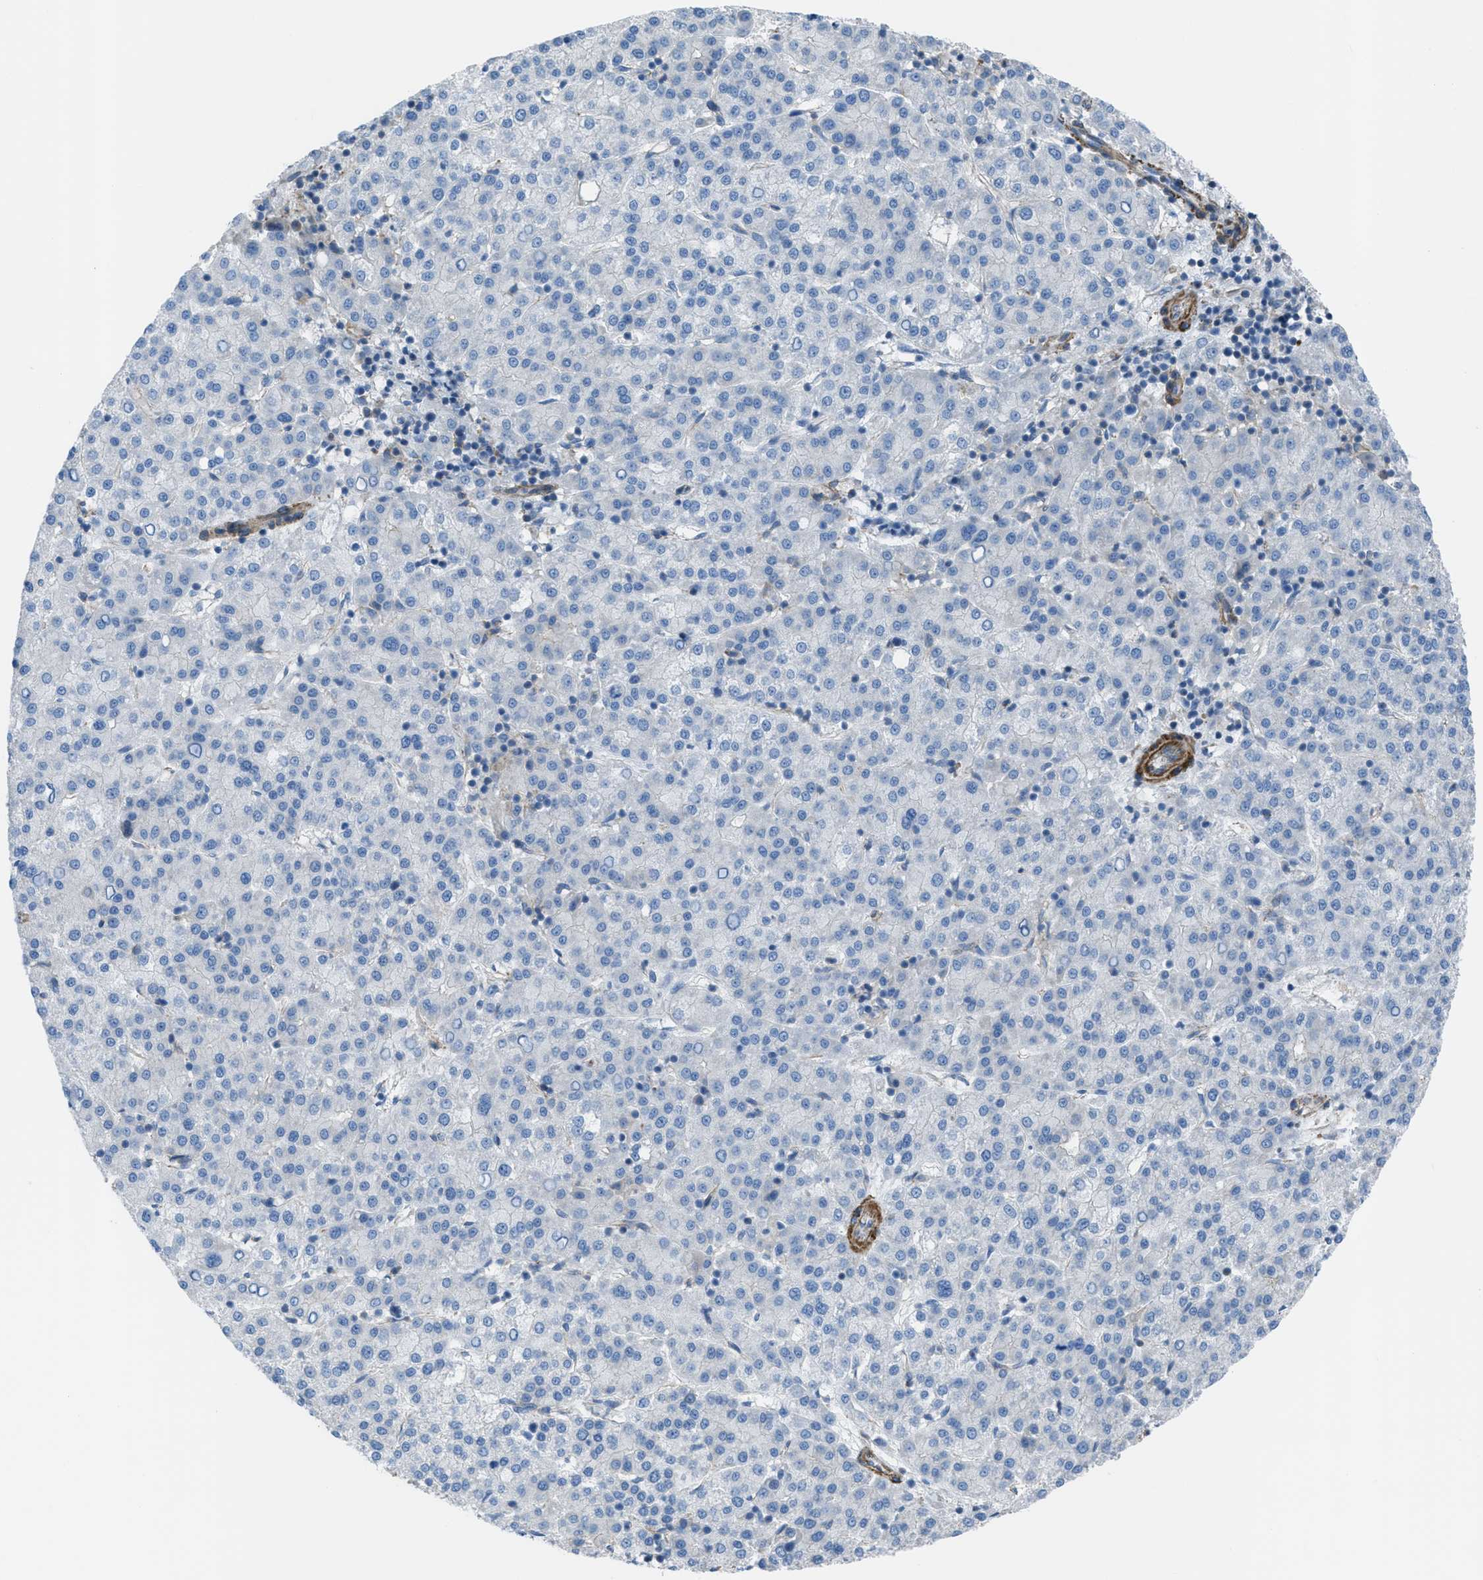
{"staining": {"intensity": "negative", "quantity": "none", "location": "none"}, "tissue": "liver cancer", "cell_type": "Tumor cells", "image_type": "cancer", "snomed": [{"axis": "morphology", "description": "Carcinoma, Hepatocellular, NOS"}, {"axis": "topography", "description": "Liver"}], "caption": "DAB (3,3'-diaminobenzidine) immunohistochemical staining of liver cancer demonstrates no significant expression in tumor cells.", "gene": "KCNH7", "patient": {"sex": "female", "age": 58}}